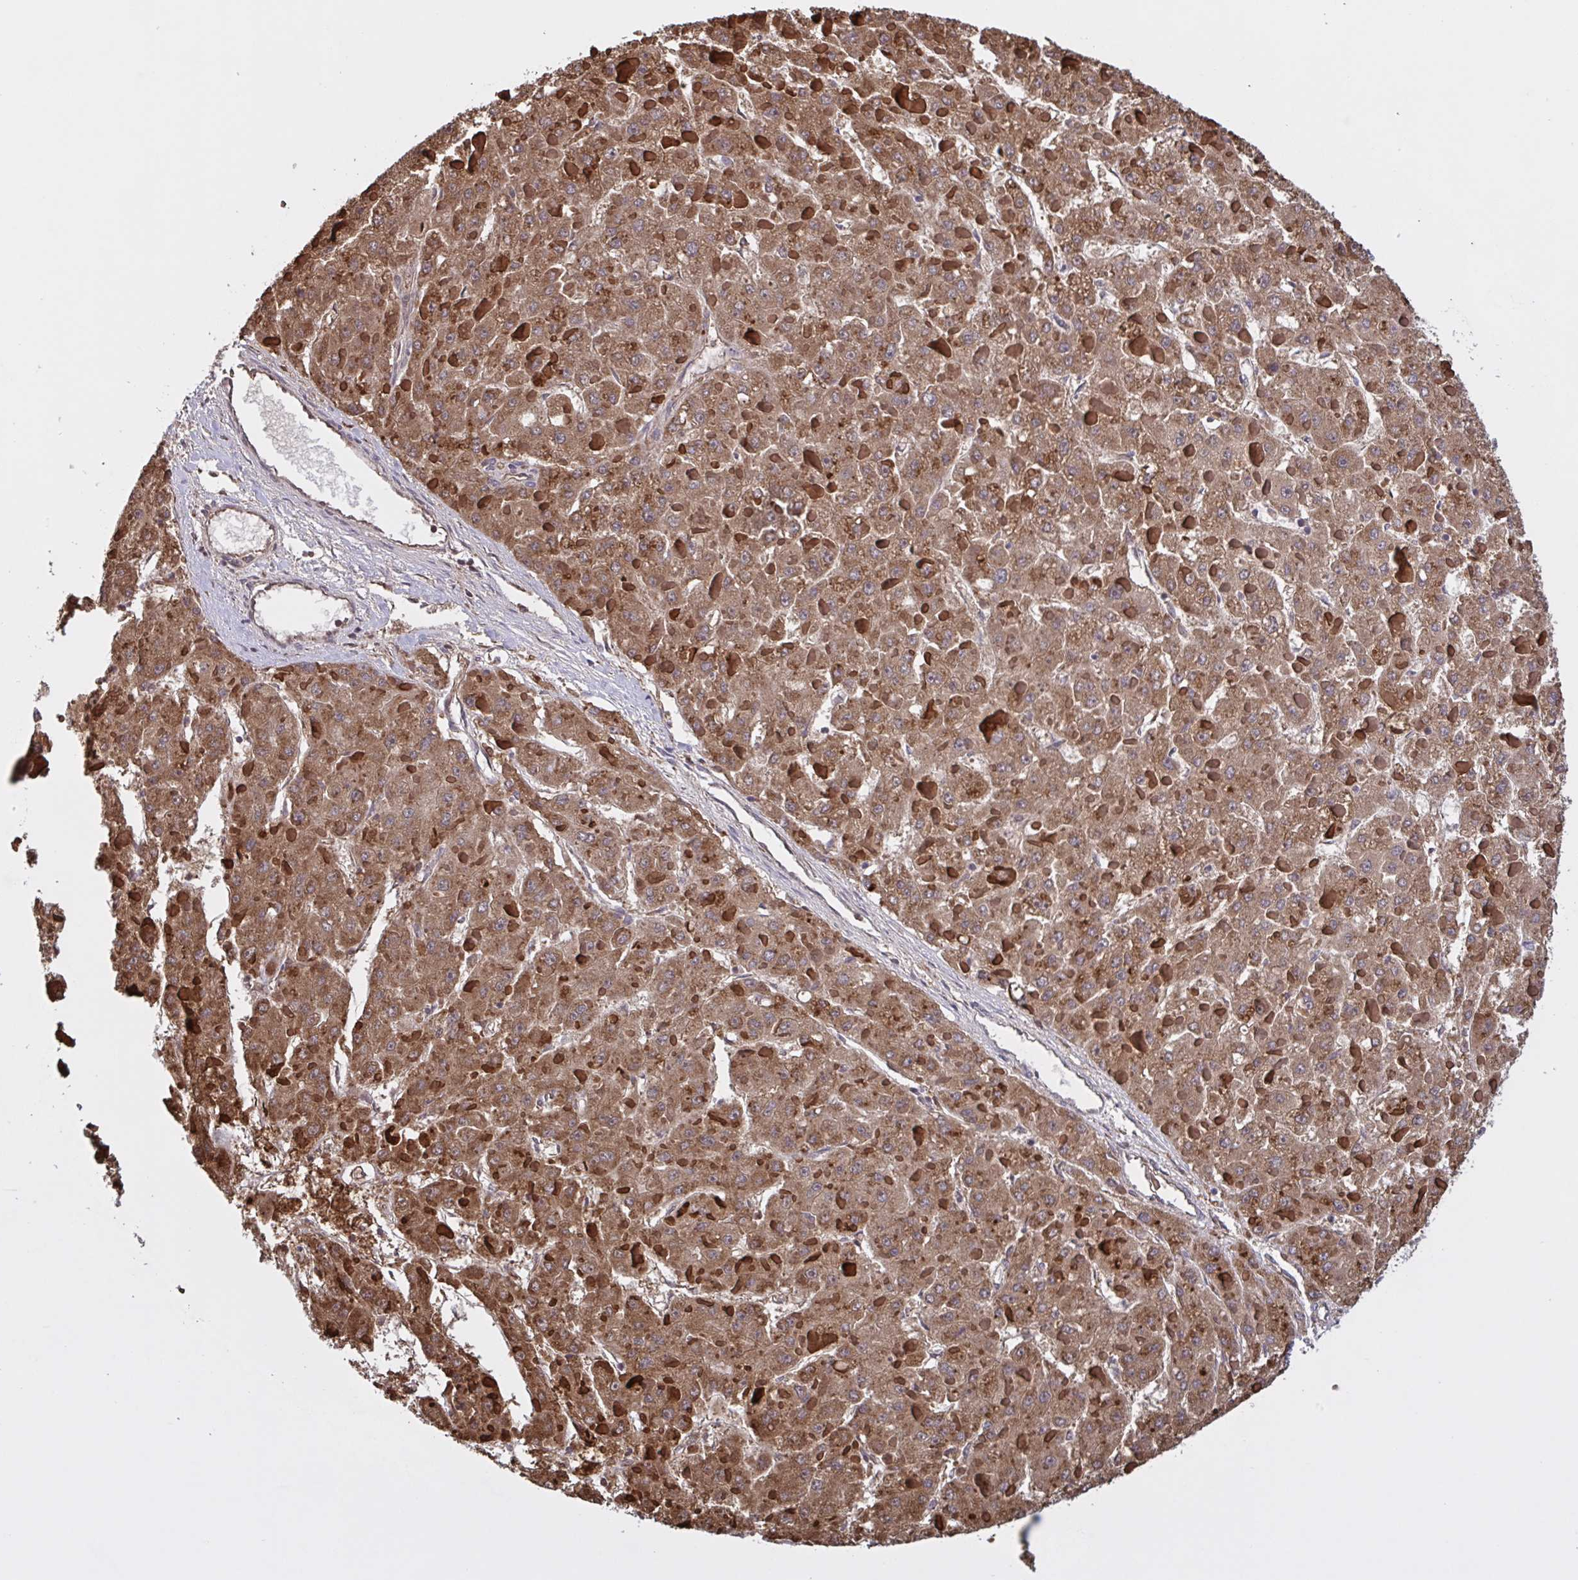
{"staining": {"intensity": "moderate", "quantity": ">75%", "location": "cytoplasmic/membranous"}, "tissue": "liver cancer", "cell_type": "Tumor cells", "image_type": "cancer", "snomed": [{"axis": "morphology", "description": "Carcinoma, Hepatocellular, NOS"}, {"axis": "topography", "description": "Liver"}], "caption": "Brown immunohistochemical staining in human liver cancer exhibits moderate cytoplasmic/membranous staining in approximately >75% of tumor cells. Using DAB (brown) and hematoxylin (blue) stains, captured at high magnification using brightfield microscopy.", "gene": "SEC63", "patient": {"sex": "female", "age": 73}}